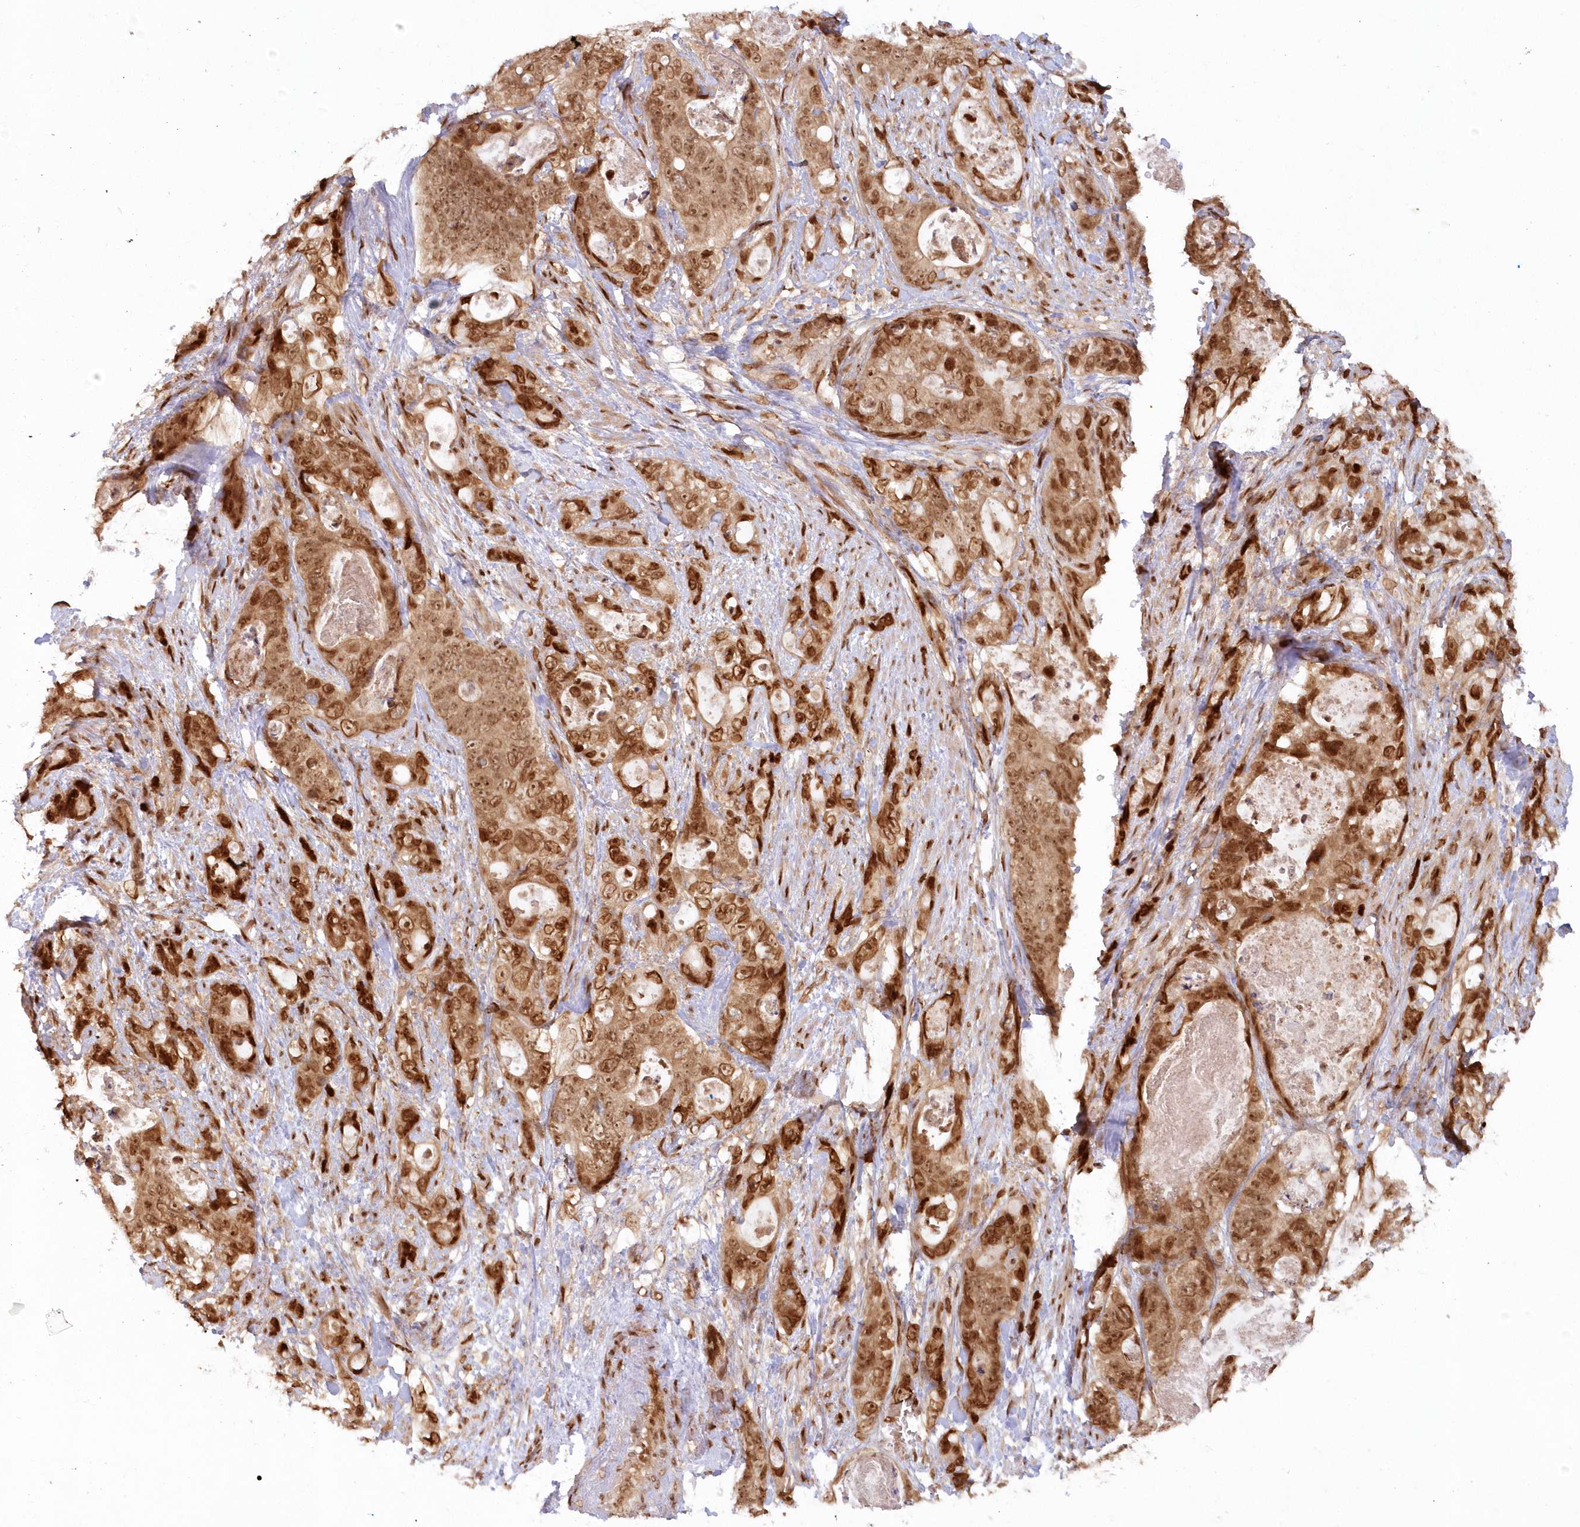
{"staining": {"intensity": "moderate", "quantity": ">75%", "location": "cytoplasmic/membranous,nuclear"}, "tissue": "stomach cancer", "cell_type": "Tumor cells", "image_type": "cancer", "snomed": [{"axis": "morphology", "description": "Normal tissue, NOS"}, {"axis": "morphology", "description": "Adenocarcinoma, NOS"}, {"axis": "topography", "description": "Stomach"}], "caption": "Brown immunohistochemical staining in human stomach cancer demonstrates moderate cytoplasmic/membranous and nuclear staining in approximately >75% of tumor cells. (DAB (3,3'-diaminobenzidine) IHC, brown staining for protein, blue staining for nuclei).", "gene": "TOGARAM2", "patient": {"sex": "female", "age": 89}}